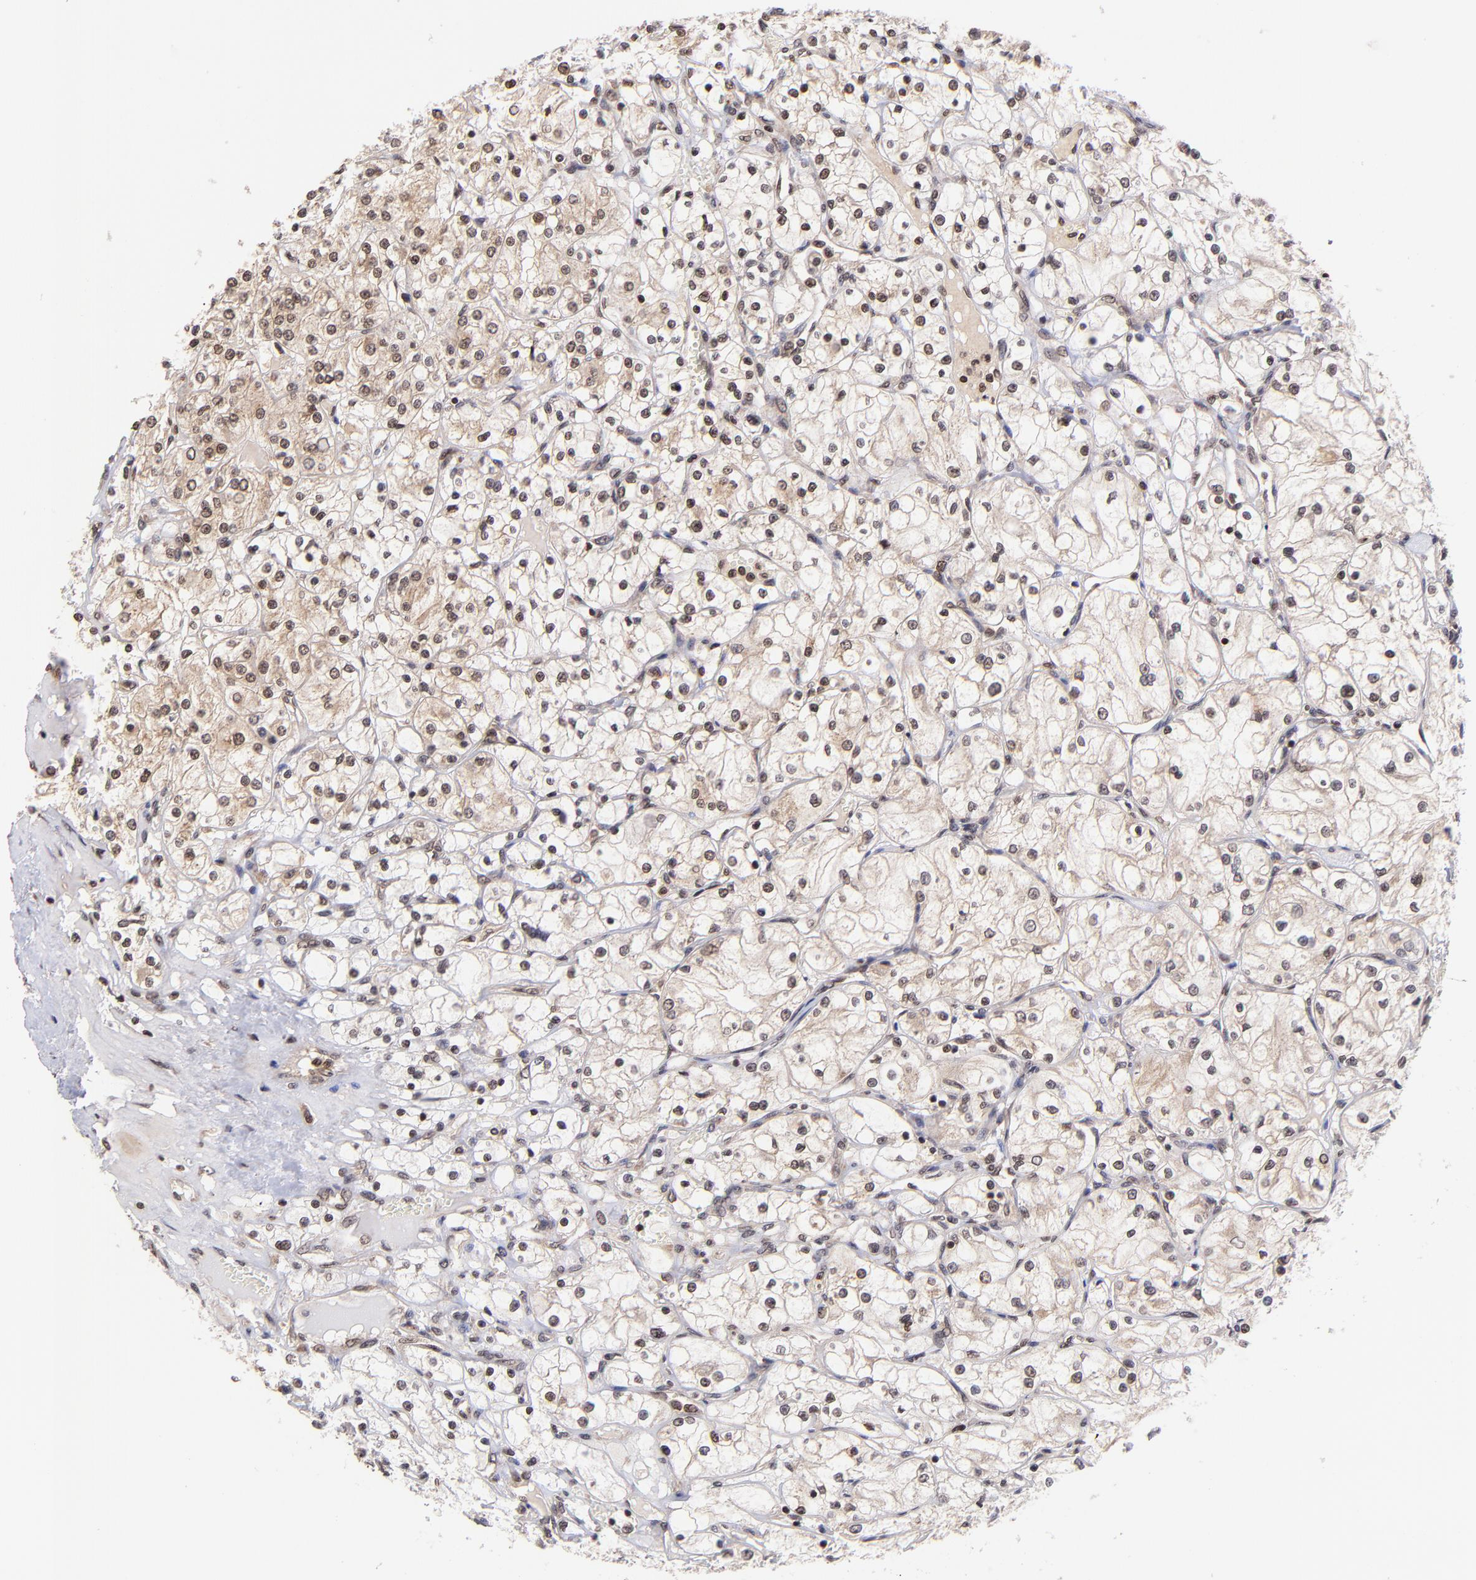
{"staining": {"intensity": "moderate", "quantity": "25%-75%", "location": "nuclear"}, "tissue": "renal cancer", "cell_type": "Tumor cells", "image_type": "cancer", "snomed": [{"axis": "morphology", "description": "Adenocarcinoma, NOS"}, {"axis": "topography", "description": "Kidney"}], "caption": "Tumor cells display medium levels of moderate nuclear positivity in approximately 25%-75% of cells in adenocarcinoma (renal). The staining was performed using DAB to visualize the protein expression in brown, while the nuclei were stained in blue with hematoxylin (Magnification: 20x).", "gene": "WDR25", "patient": {"sex": "male", "age": 61}}